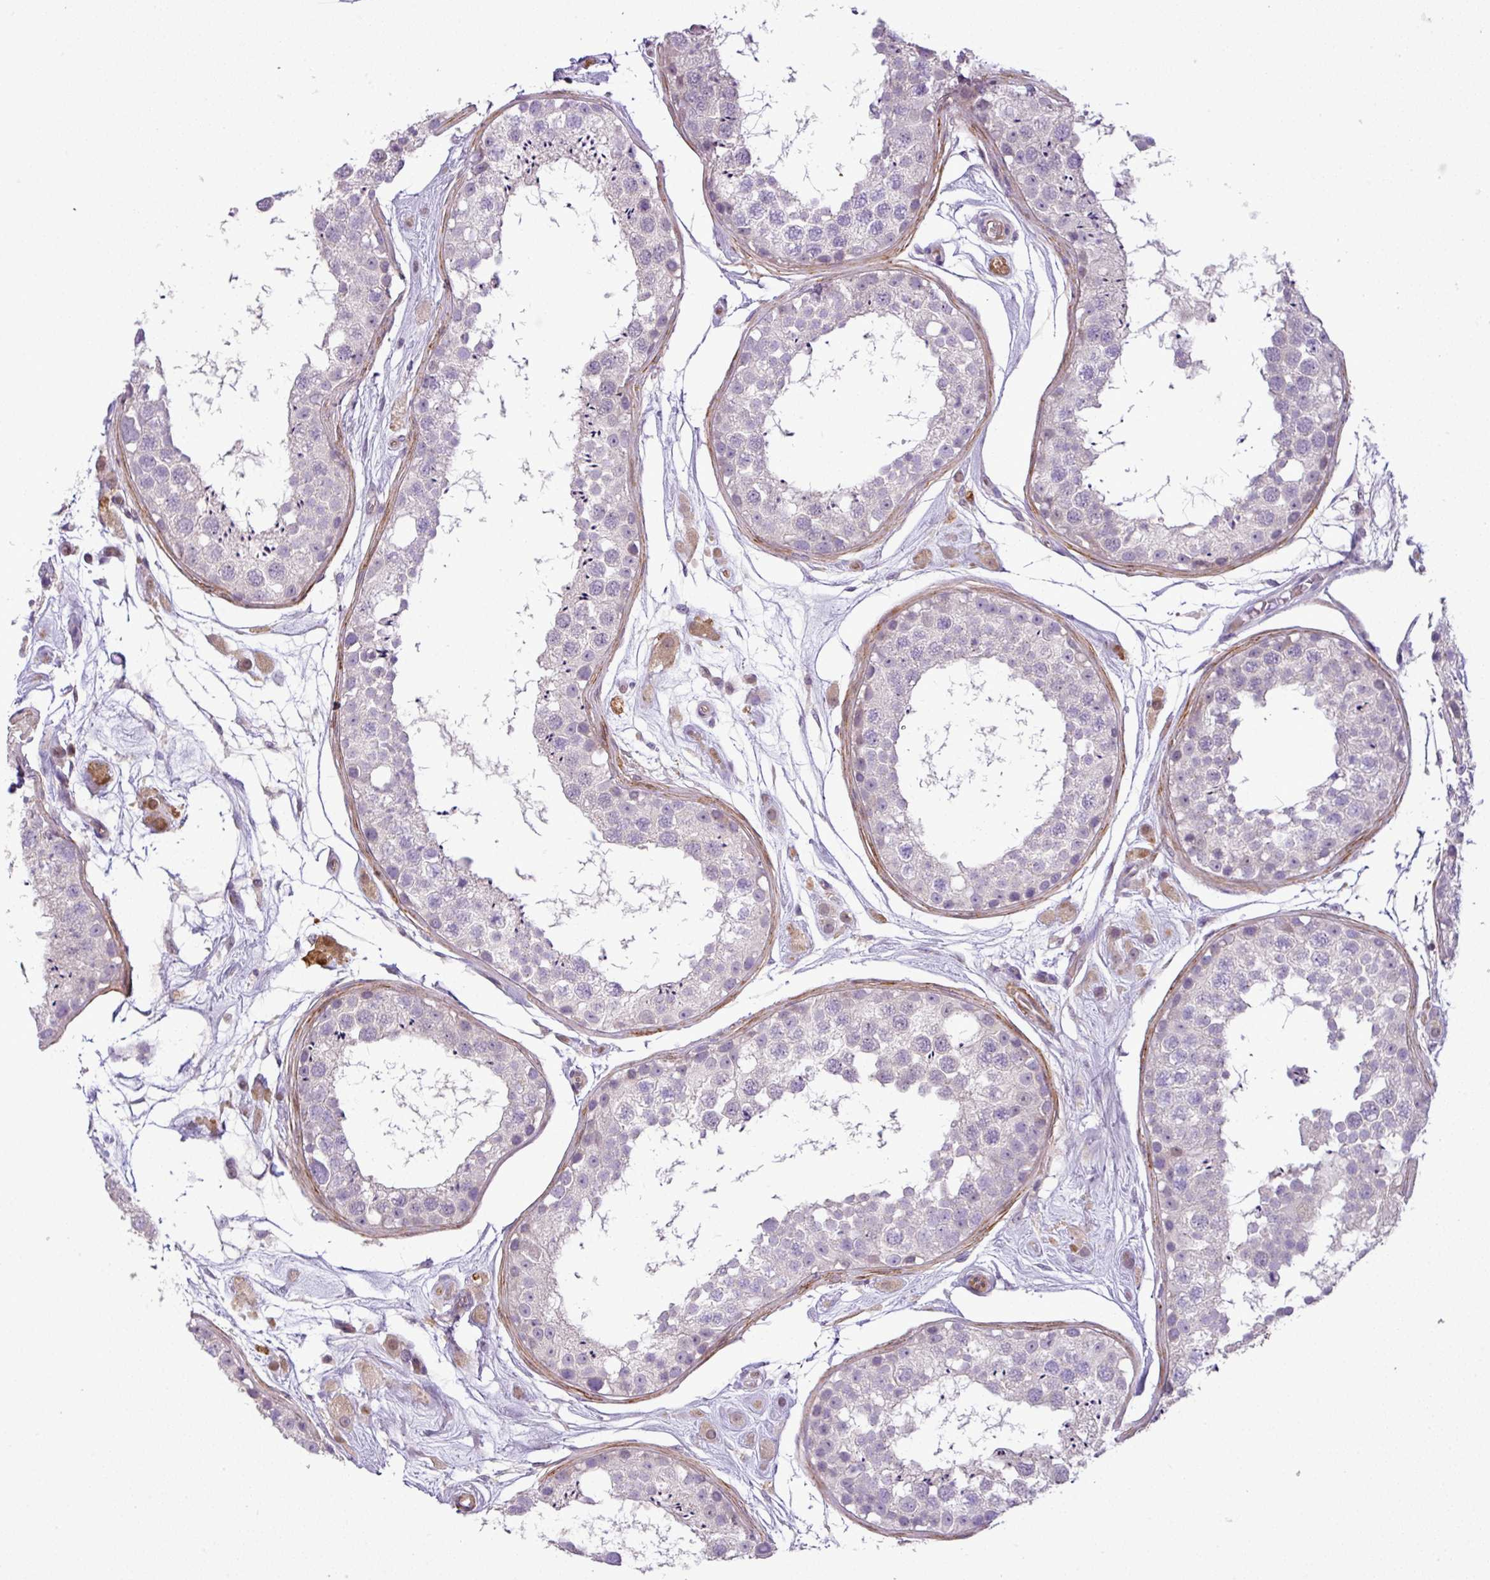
{"staining": {"intensity": "negative", "quantity": "none", "location": "none"}, "tissue": "testis", "cell_type": "Cells in seminiferous ducts", "image_type": "normal", "snomed": [{"axis": "morphology", "description": "Normal tissue, NOS"}, {"axis": "topography", "description": "Testis"}], "caption": "The image demonstrates no staining of cells in seminiferous ducts in unremarkable testis. The staining was performed using DAB to visualize the protein expression in brown, while the nuclei were stained in blue with hematoxylin (Magnification: 20x).", "gene": "NBEAL2", "patient": {"sex": "male", "age": 25}}